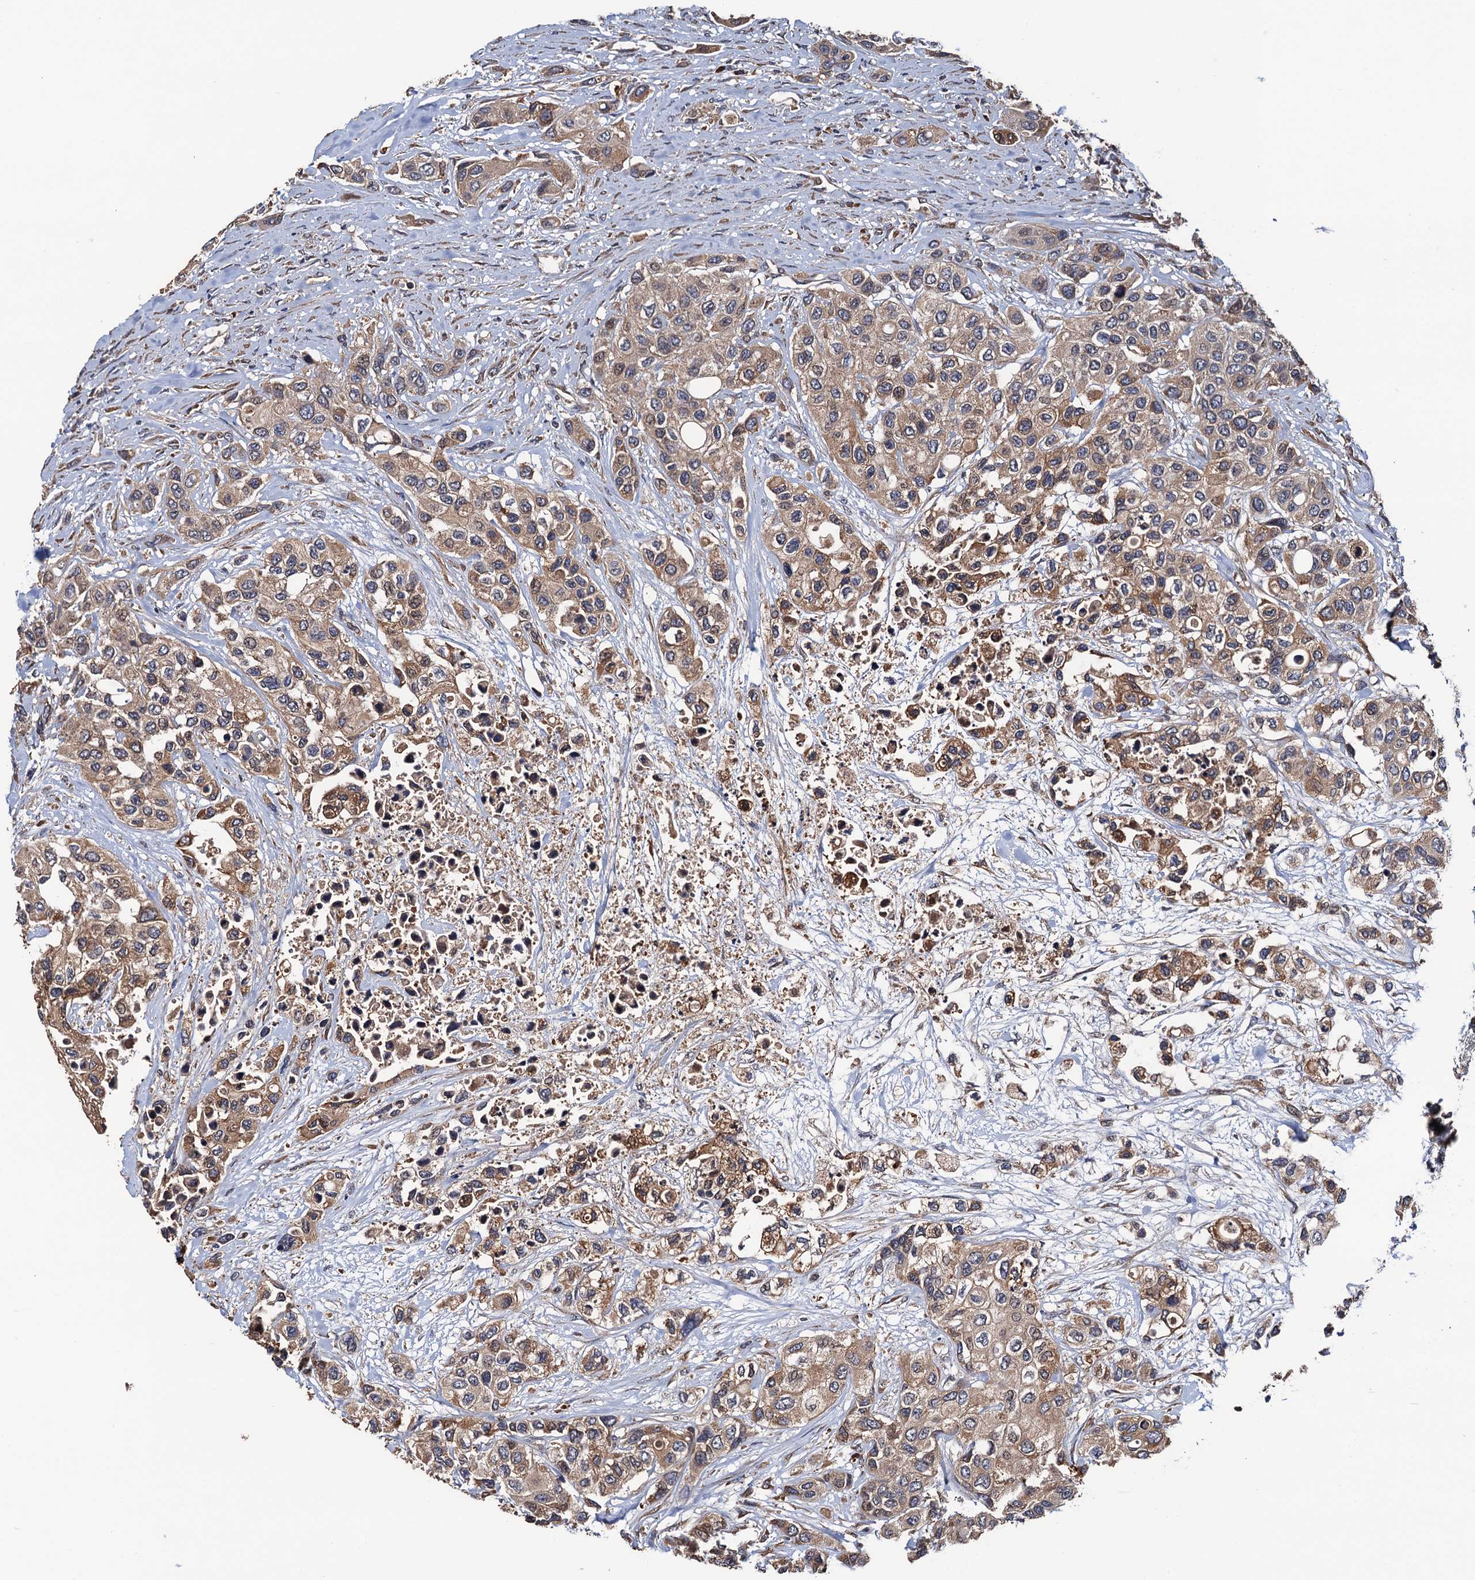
{"staining": {"intensity": "moderate", "quantity": ">75%", "location": "cytoplasmic/membranous"}, "tissue": "urothelial cancer", "cell_type": "Tumor cells", "image_type": "cancer", "snomed": [{"axis": "morphology", "description": "Normal tissue, NOS"}, {"axis": "morphology", "description": "Urothelial carcinoma, High grade"}, {"axis": "topography", "description": "Vascular tissue"}, {"axis": "topography", "description": "Urinary bladder"}], "caption": "A brown stain labels moderate cytoplasmic/membranous staining of a protein in human high-grade urothelial carcinoma tumor cells.", "gene": "RGS11", "patient": {"sex": "female", "age": 56}}